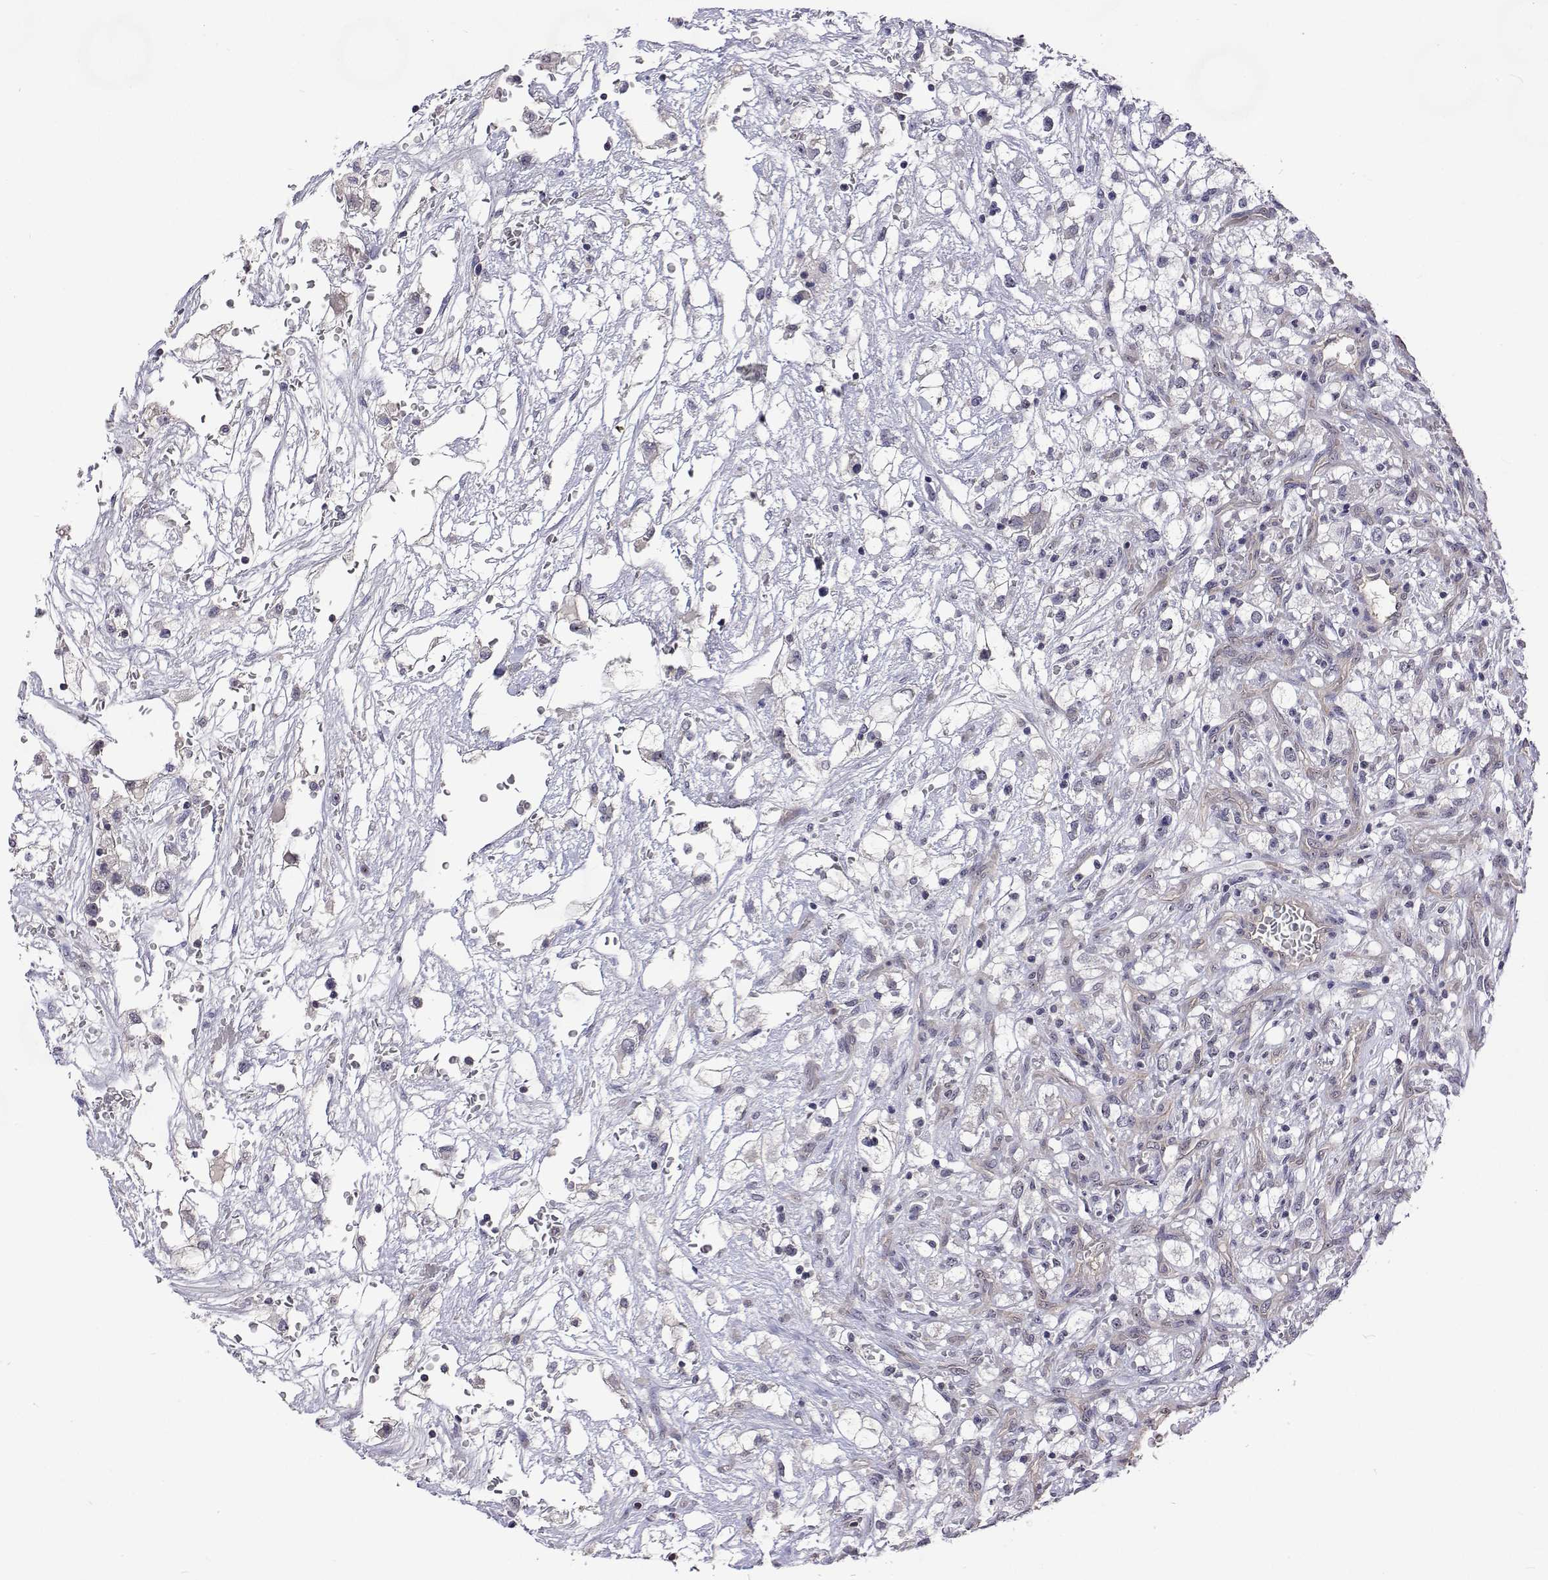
{"staining": {"intensity": "negative", "quantity": "none", "location": "none"}, "tissue": "renal cancer", "cell_type": "Tumor cells", "image_type": "cancer", "snomed": [{"axis": "morphology", "description": "Adenocarcinoma, NOS"}, {"axis": "topography", "description": "Kidney"}], "caption": "IHC photomicrograph of renal cancer stained for a protein (brown), which shows no positivity in tumor cells.", "gene": "NHP2", "patient": {"sex": "male", "age": 59}}